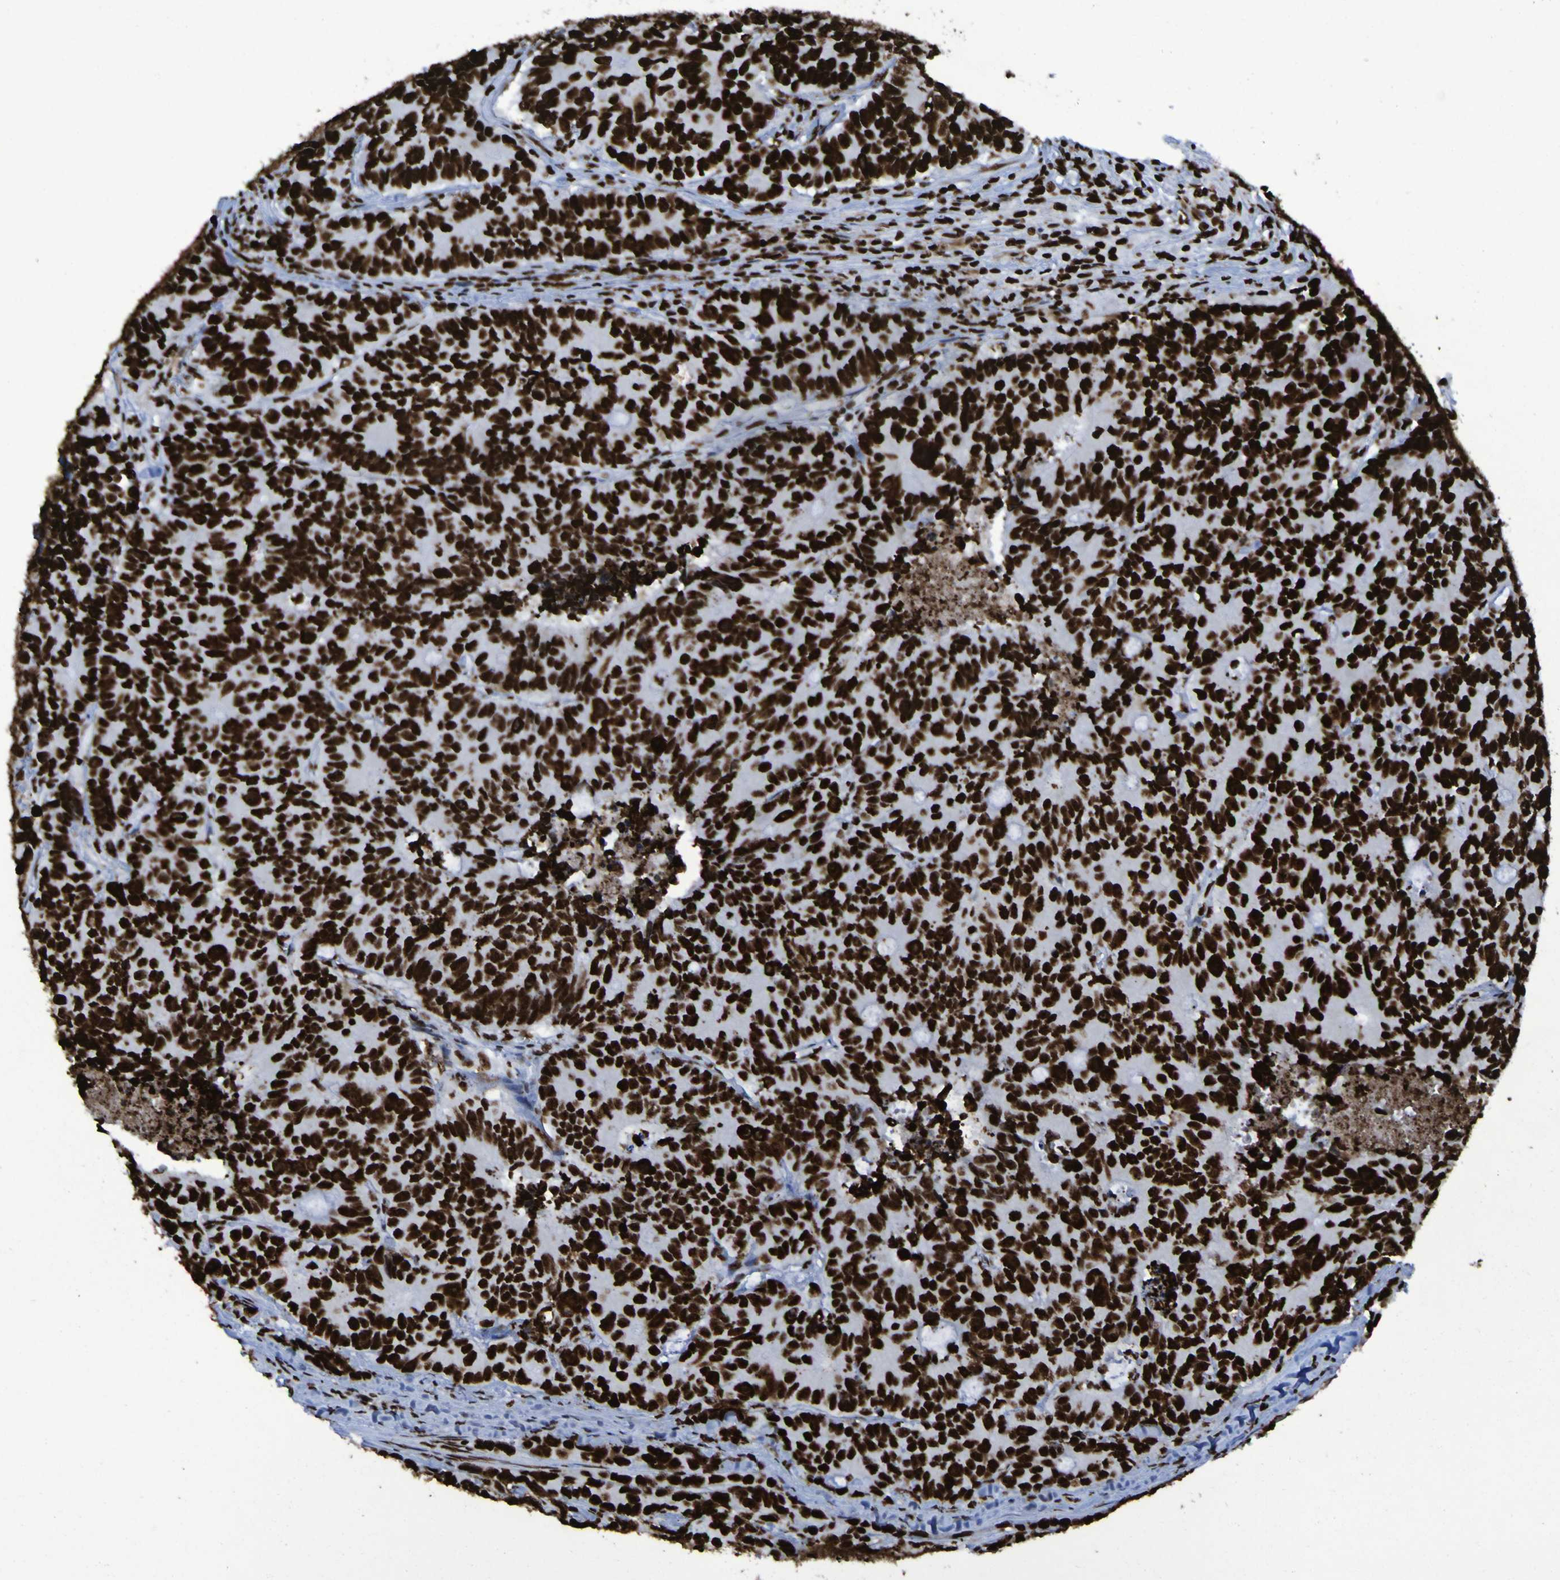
{"staining": {"intensity": "strong", "quantity": ">75%", "location": "nuclear"}, "tissue": "colorectal cancer", "cell_type": "Tumor cells", "image_type": "cancer", "snomed": [{"axis": "morphology", "description": "Adenocarcinoma, NOS"}, {"axis": "topography", "description": "Colon"}], "caption": "Colorectal adenocarcinoma tissue reveals strong nuclear expression in about >75% of tumor cells, visualized by immunohistochemistry.", "gene": "NPM1", "patient": {"sex": "female", "age": 86}}